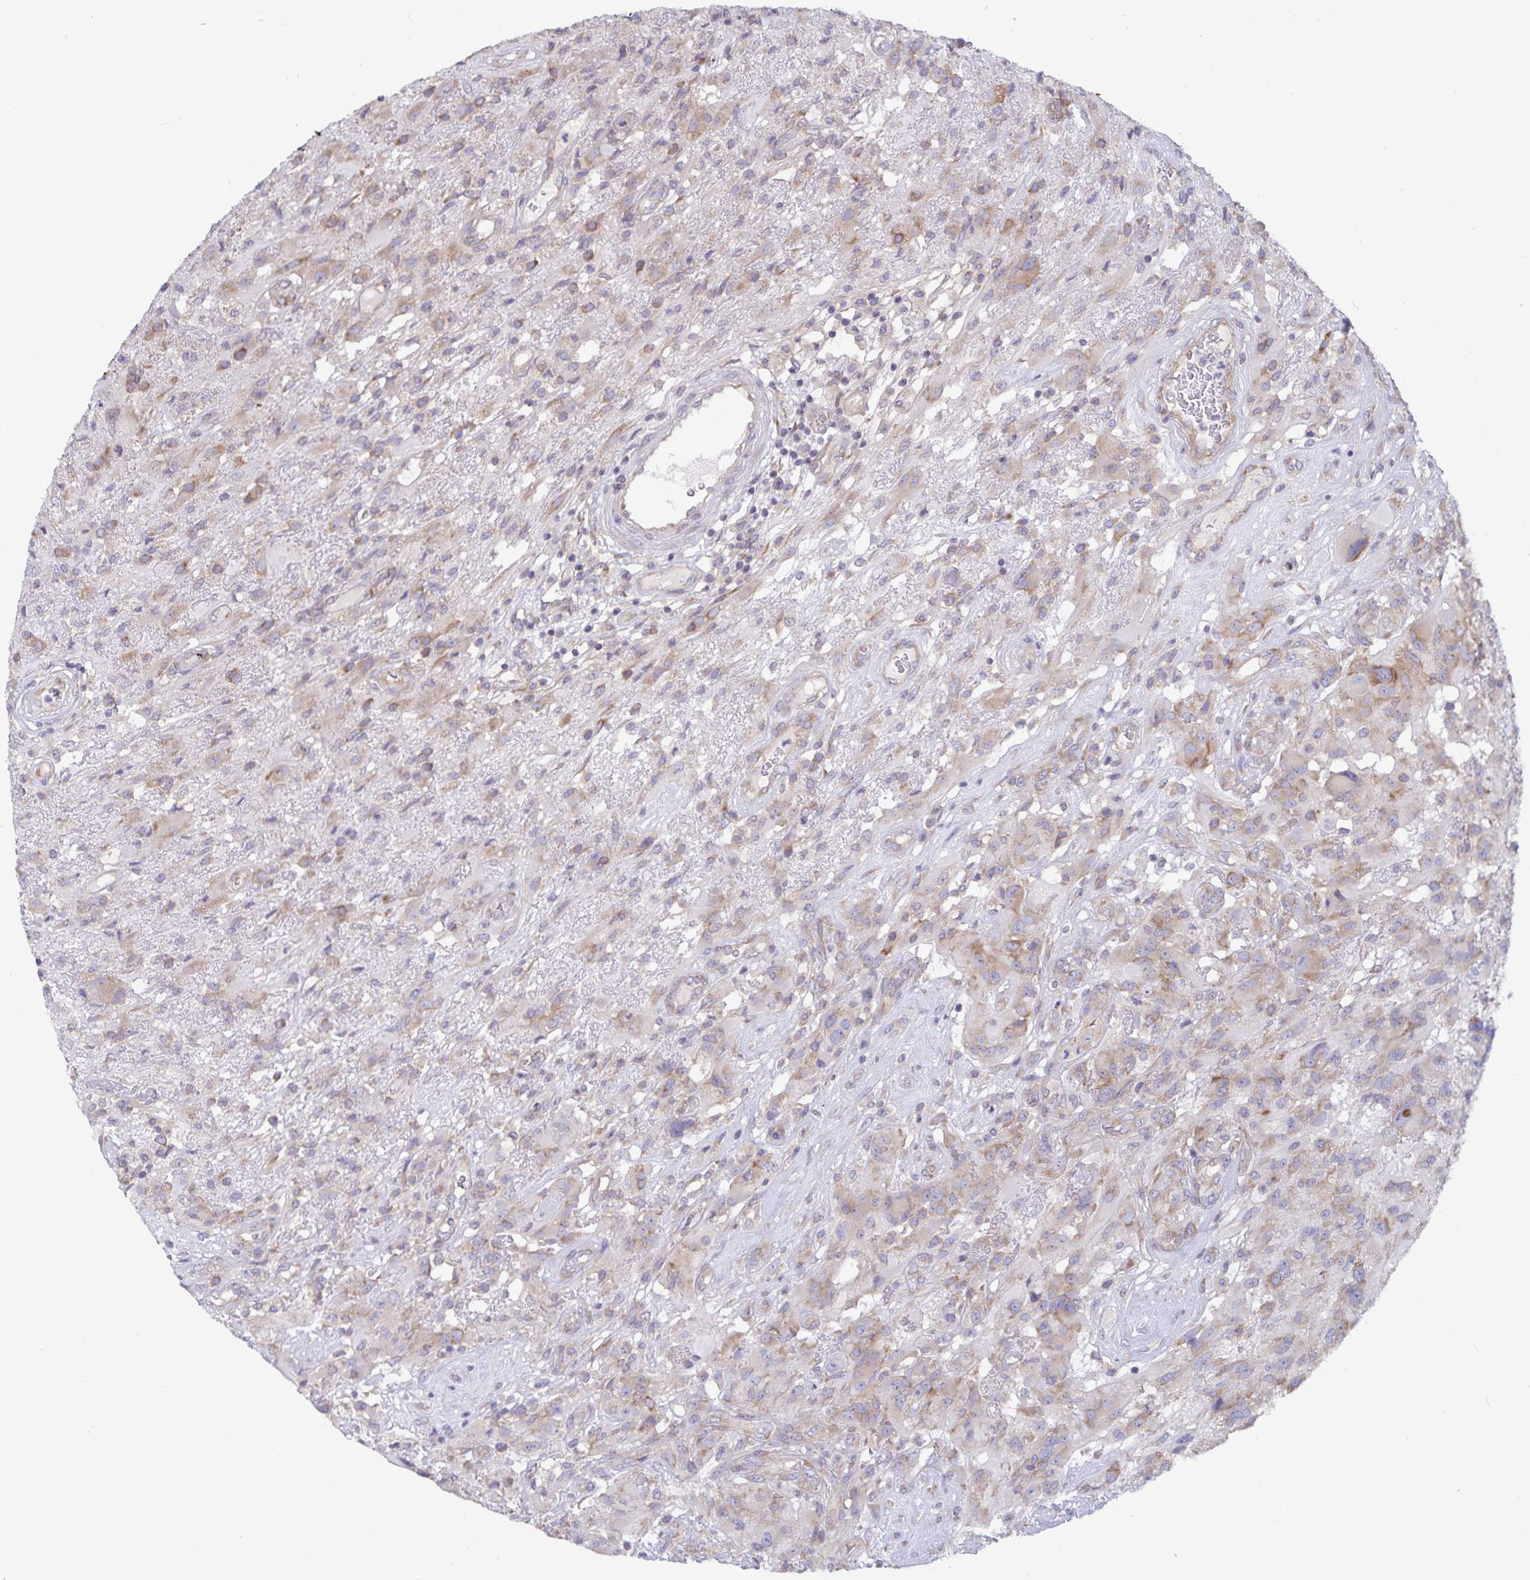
{"staining": {"intensity": "weak", "quantity": ">75%", "location": "cytoplasmic/membranous"}, "tissue": "glioma", "cell_type": "Tumor cells", "image_type": "cancer", "snomed": [{"axis": "morphology", "description": "Glioma, malignant, High grade"}, {"axis": "topography", "description": "Brain"}], "caption": "DAB (3,3'-diaminobenzidine) immunohistochemical staining of high-grade glioma (malignant) reveals weak cytoplasmic/membranous protein staining in approximately >75% of tumor cells.", "gene": "FAM120A", "patient": {"sex": "male", "age": 46}}